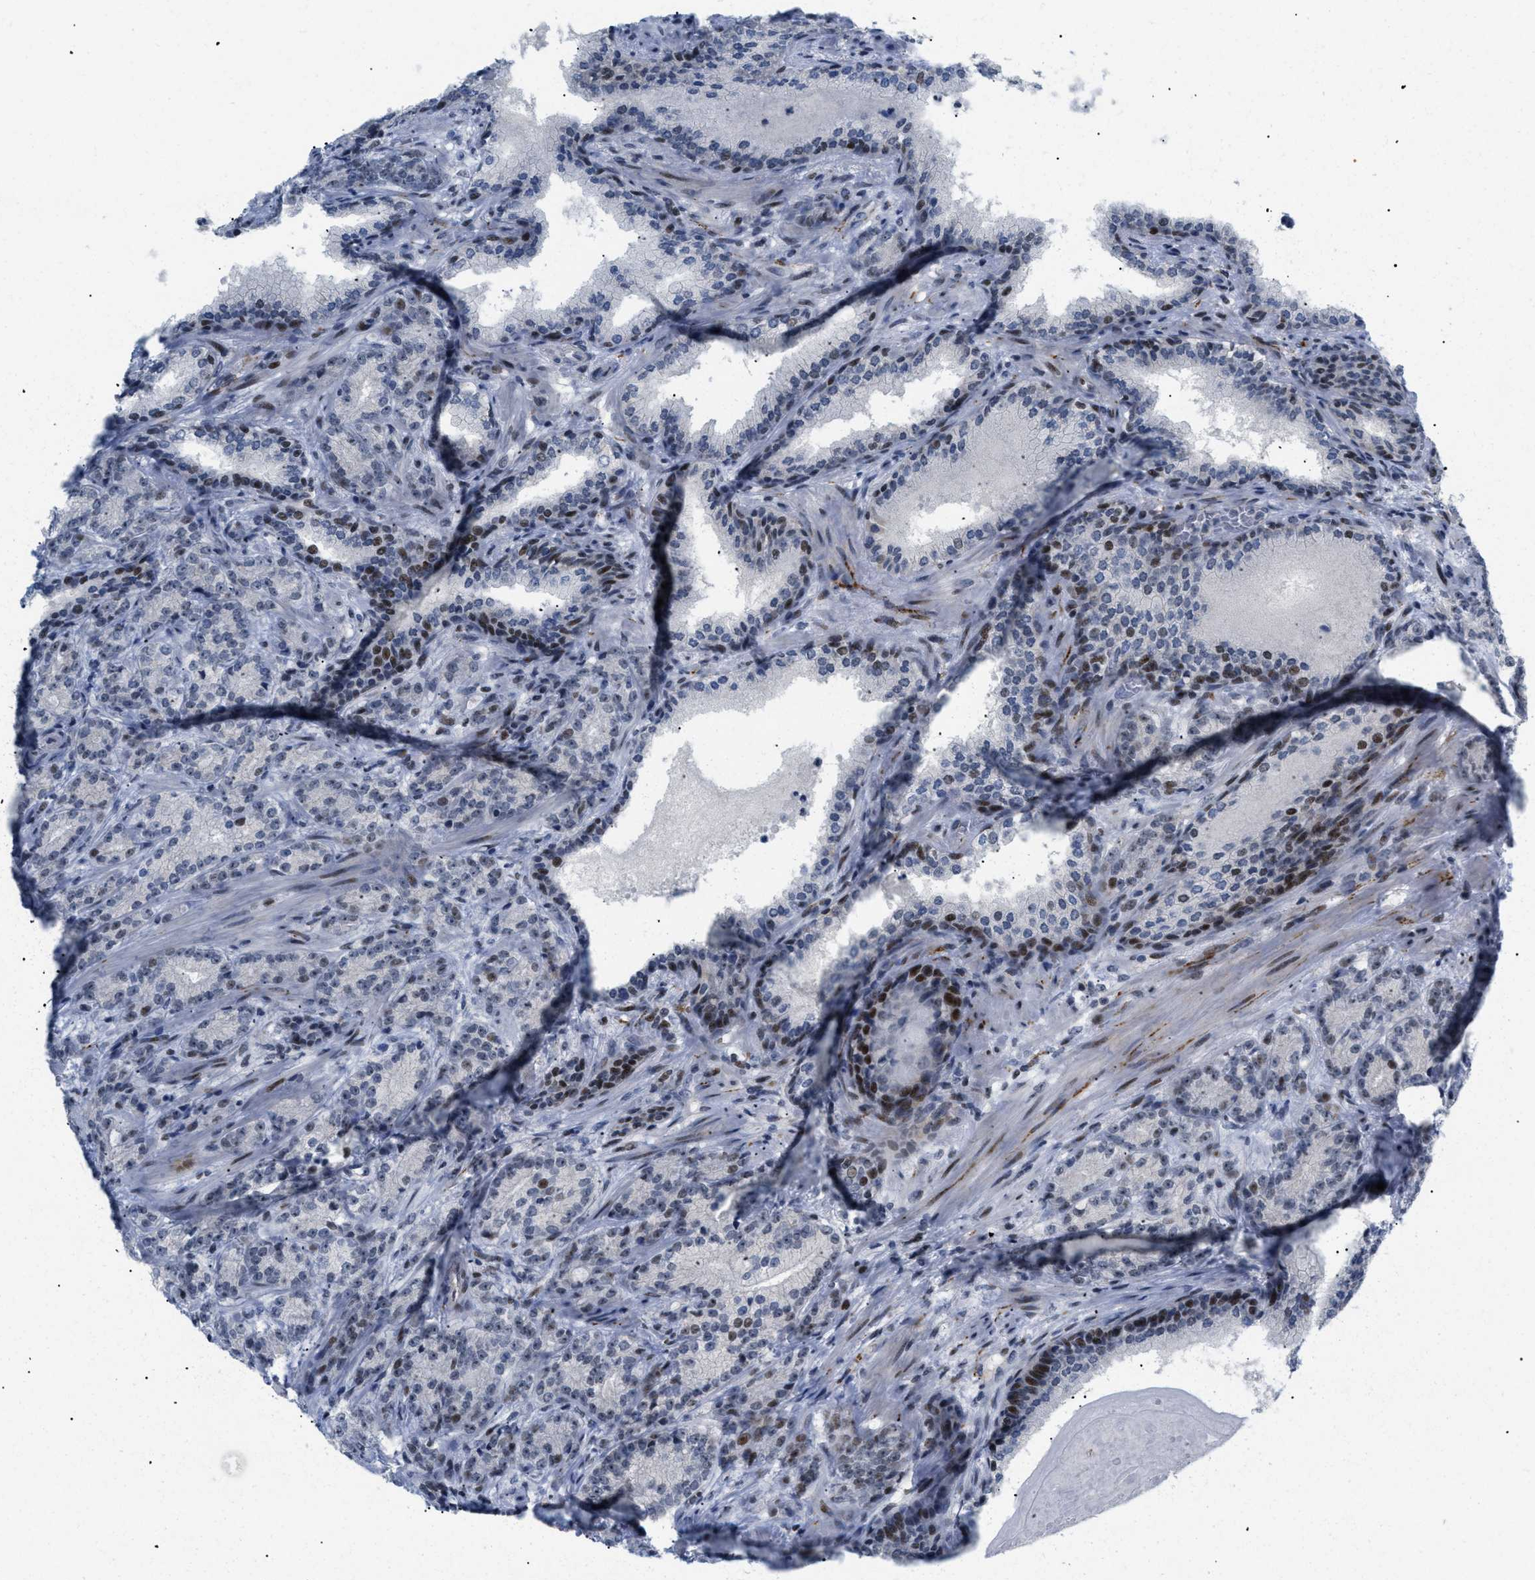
{"staining": {"intensity": "moderate", "quantity": "25%-75%", "location": "nuclear"}, "tissue": "prostate cancer", "cell_type": "Tumor cells", "image_type": "cancer", "snomed": [{"axis": "morphology", "description": "Adenocarcinoma, High grade"}, {"axis": "topography", "description": "Prostate"}], "caption": "An IHC histopathology image of tumor tissue is shown. Protein staining in brown labels moderate nuclear positivity in adenocarcinoma (high-grade) (prostate) within tumor cells.", "gene": "MED1", "patient": {"sex": "male", "age": 61}}